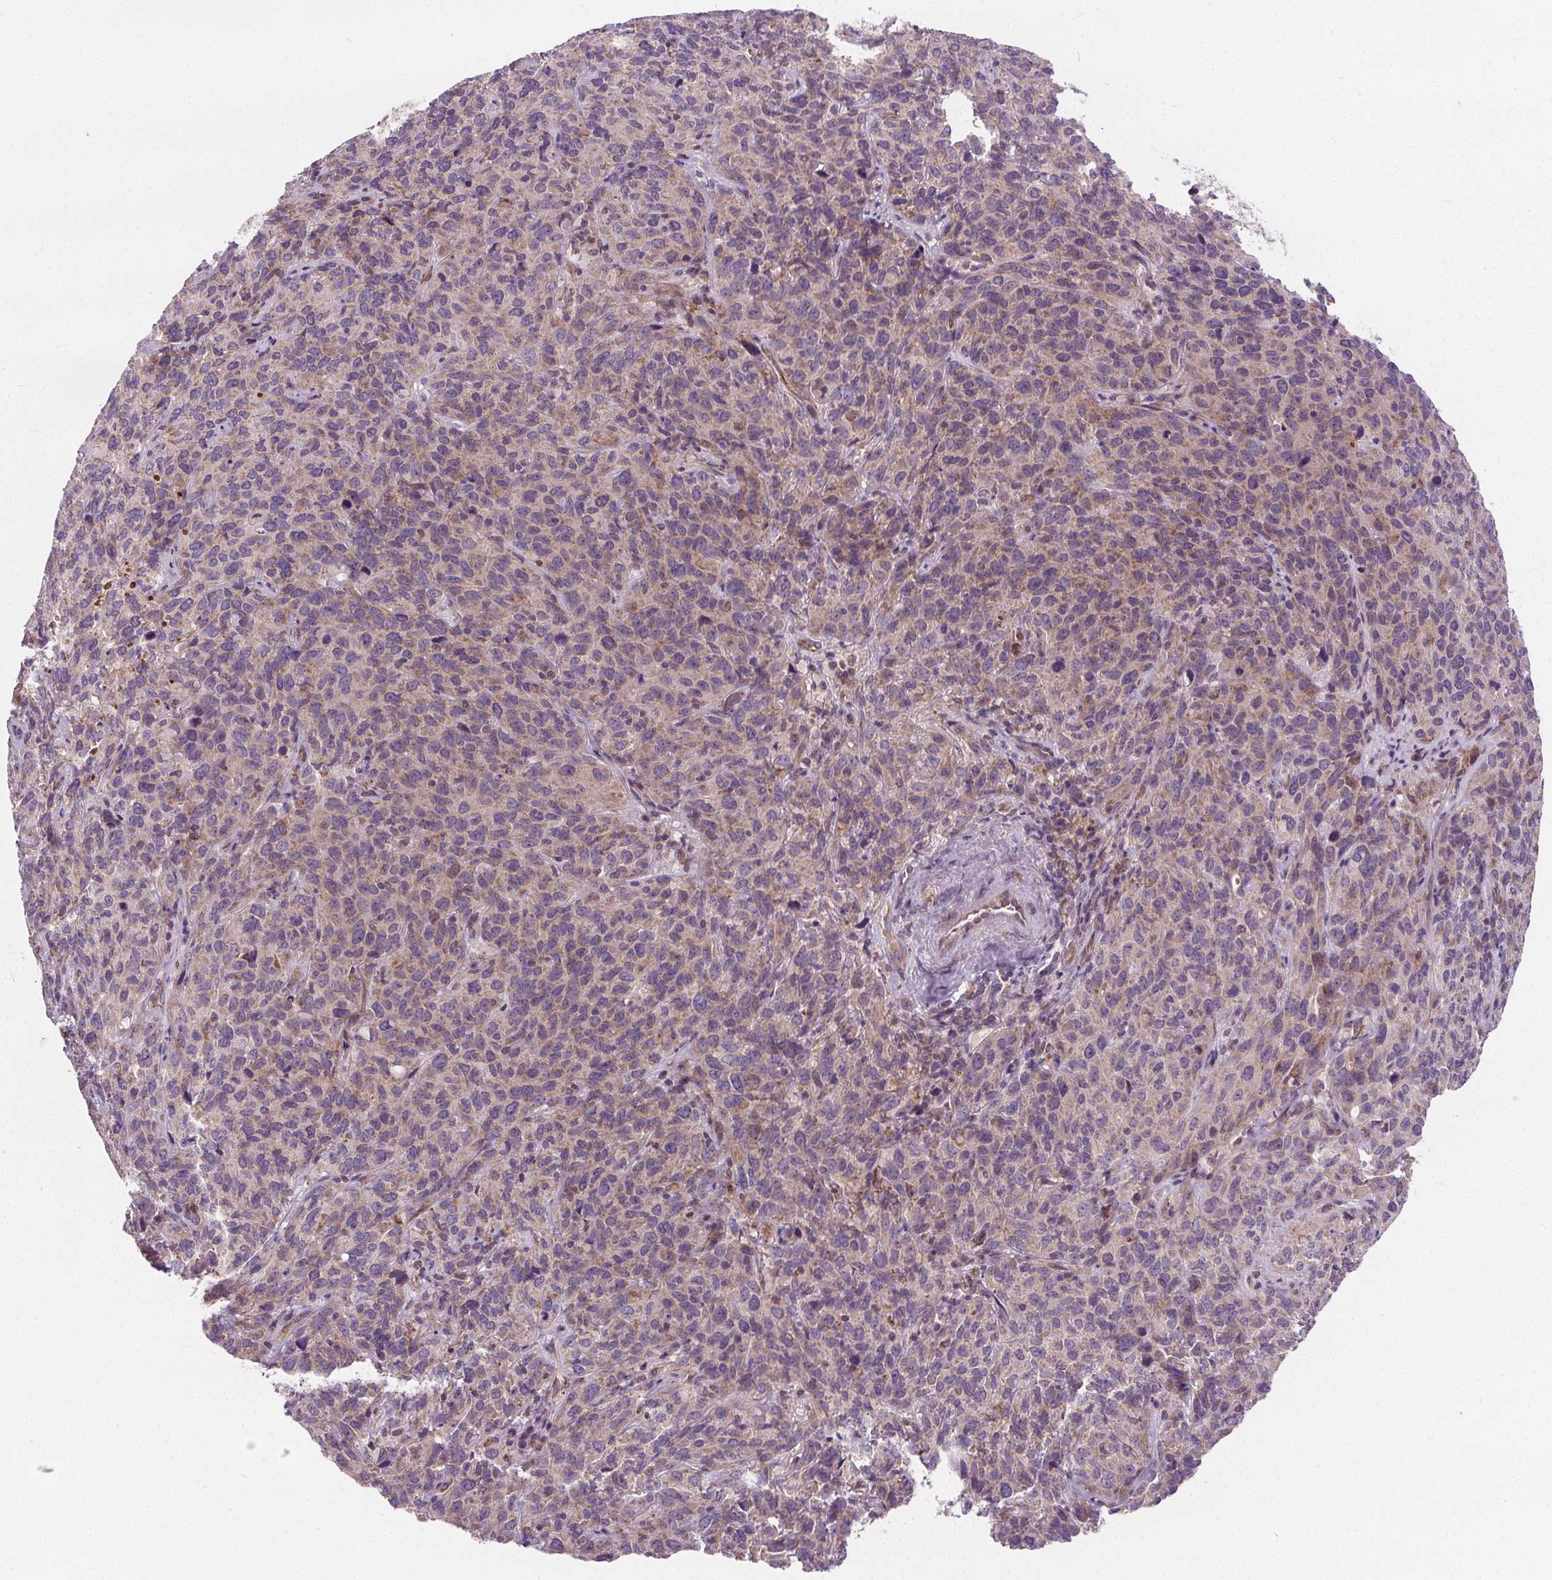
{"staining": {"intensity": "negative", "quantity": "none", "location": "none"}, "tissue": "cervical cancer", "cell_type": "Tumor cells", "image_type": "cancer", "snomed": [{"axis": "morphology", "description": "Squamous cell carcinoma, NOS"}, {"axis": "topography", "description": "Cervix"}], "caption": "This histopathology image is of cervical cancer stained with immunohistochemistry (IHC) to label a protein in brown with the nuclei are counter-stained blue. There is no positivity in tumor cells.", "gene": "GOLT1B", "patient": {"sex": "female", "age": 51}}